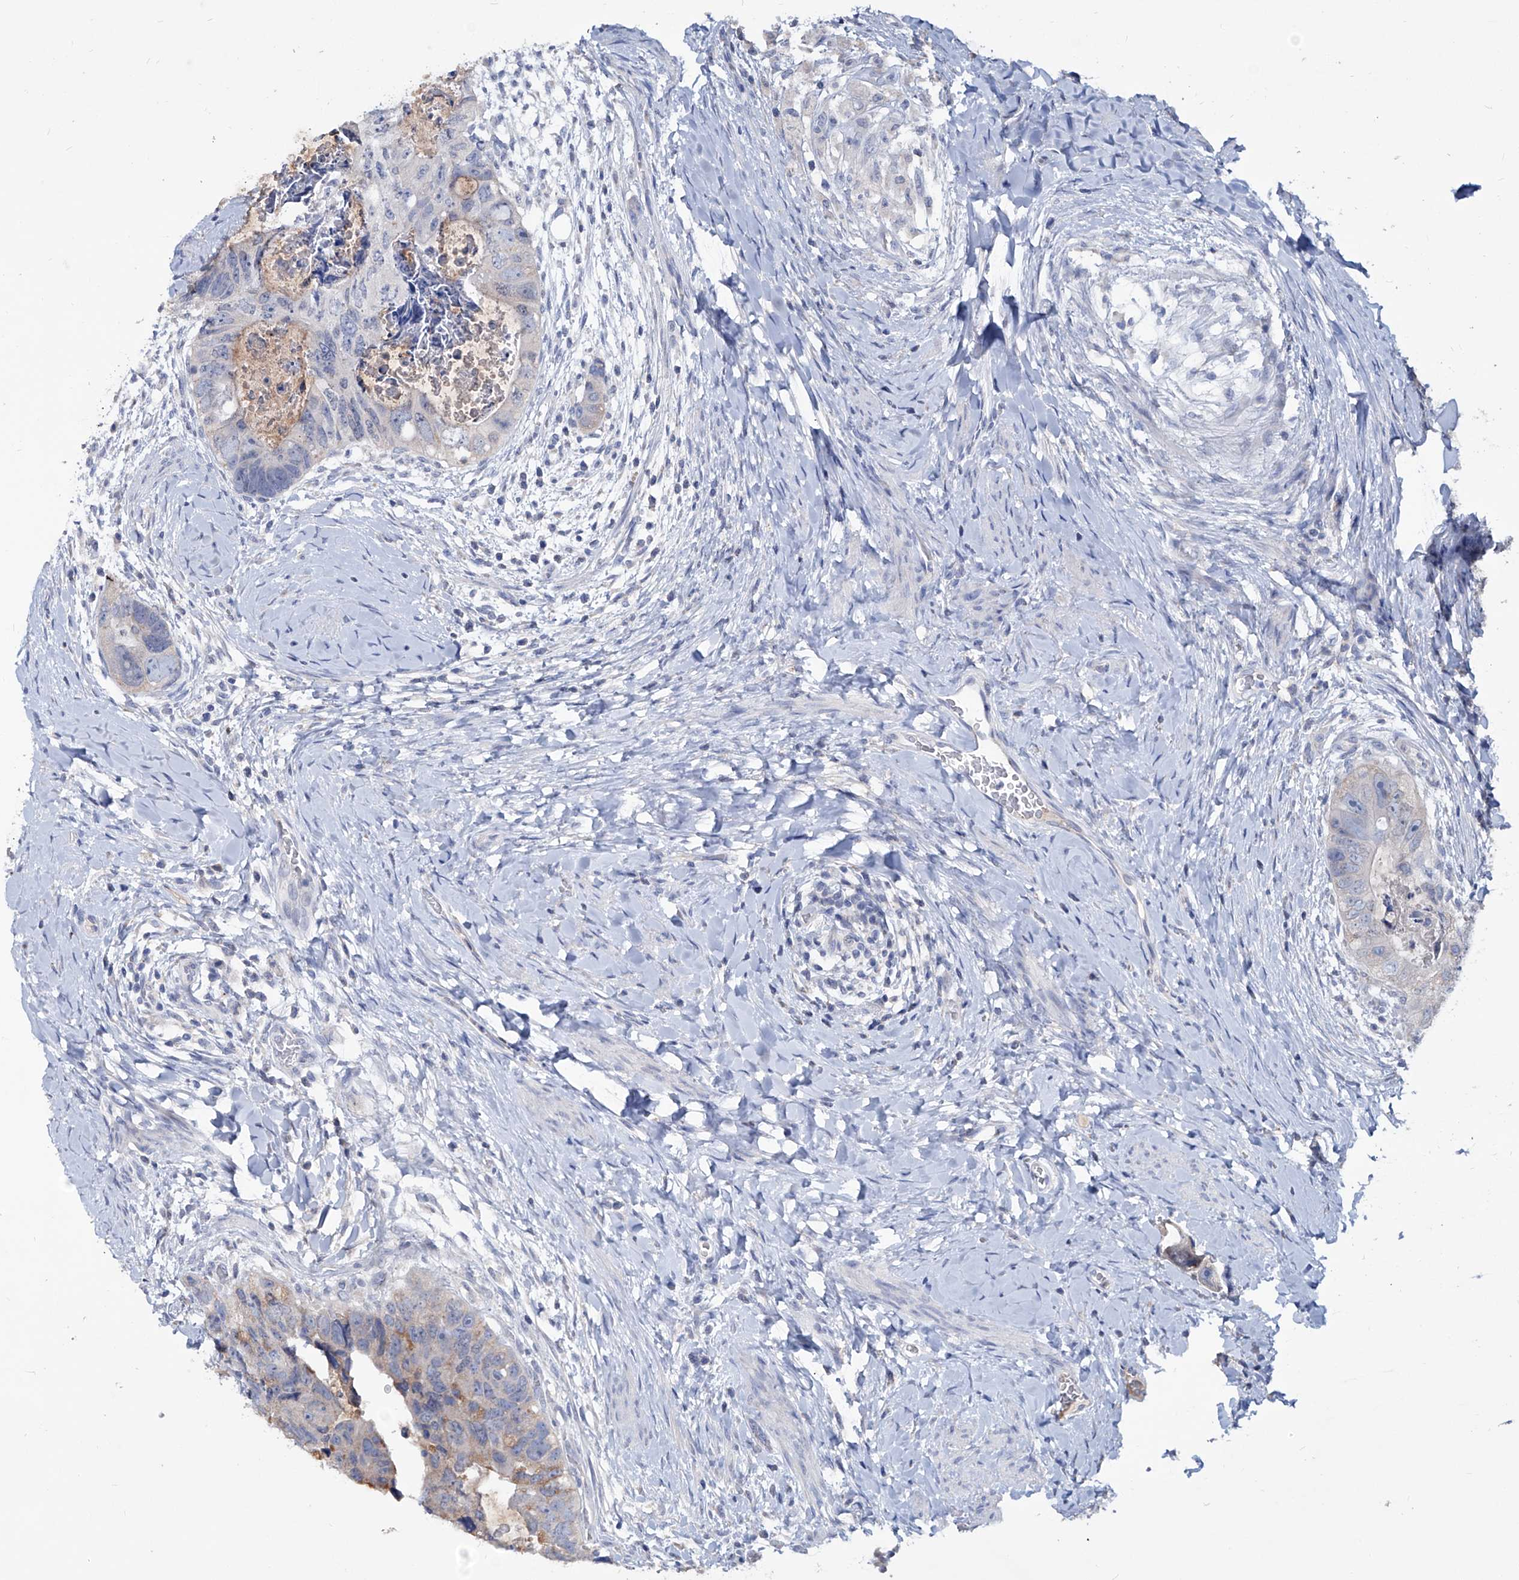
{"staining": {"intensity": "weak", "quantity": "<25%", "location": "cytoplasmic/membranous"}, "tissue": "colorectal cancer", "cell_type": "Tumor cells", "image_type": "cancer", "snomed": [{"axis": "morphology", "description": "Adenocarcinoma, NOS"}, {"axis": "topography", "description": "Rectum"}], "caption": "Human colorectal cancer (adenocarcinoma) stained for a protein using immunohistochemistry demonstrates no expression in tumor cells.", "gene": "KLHL17", "patient": {"sex": "male", "age": 59}}